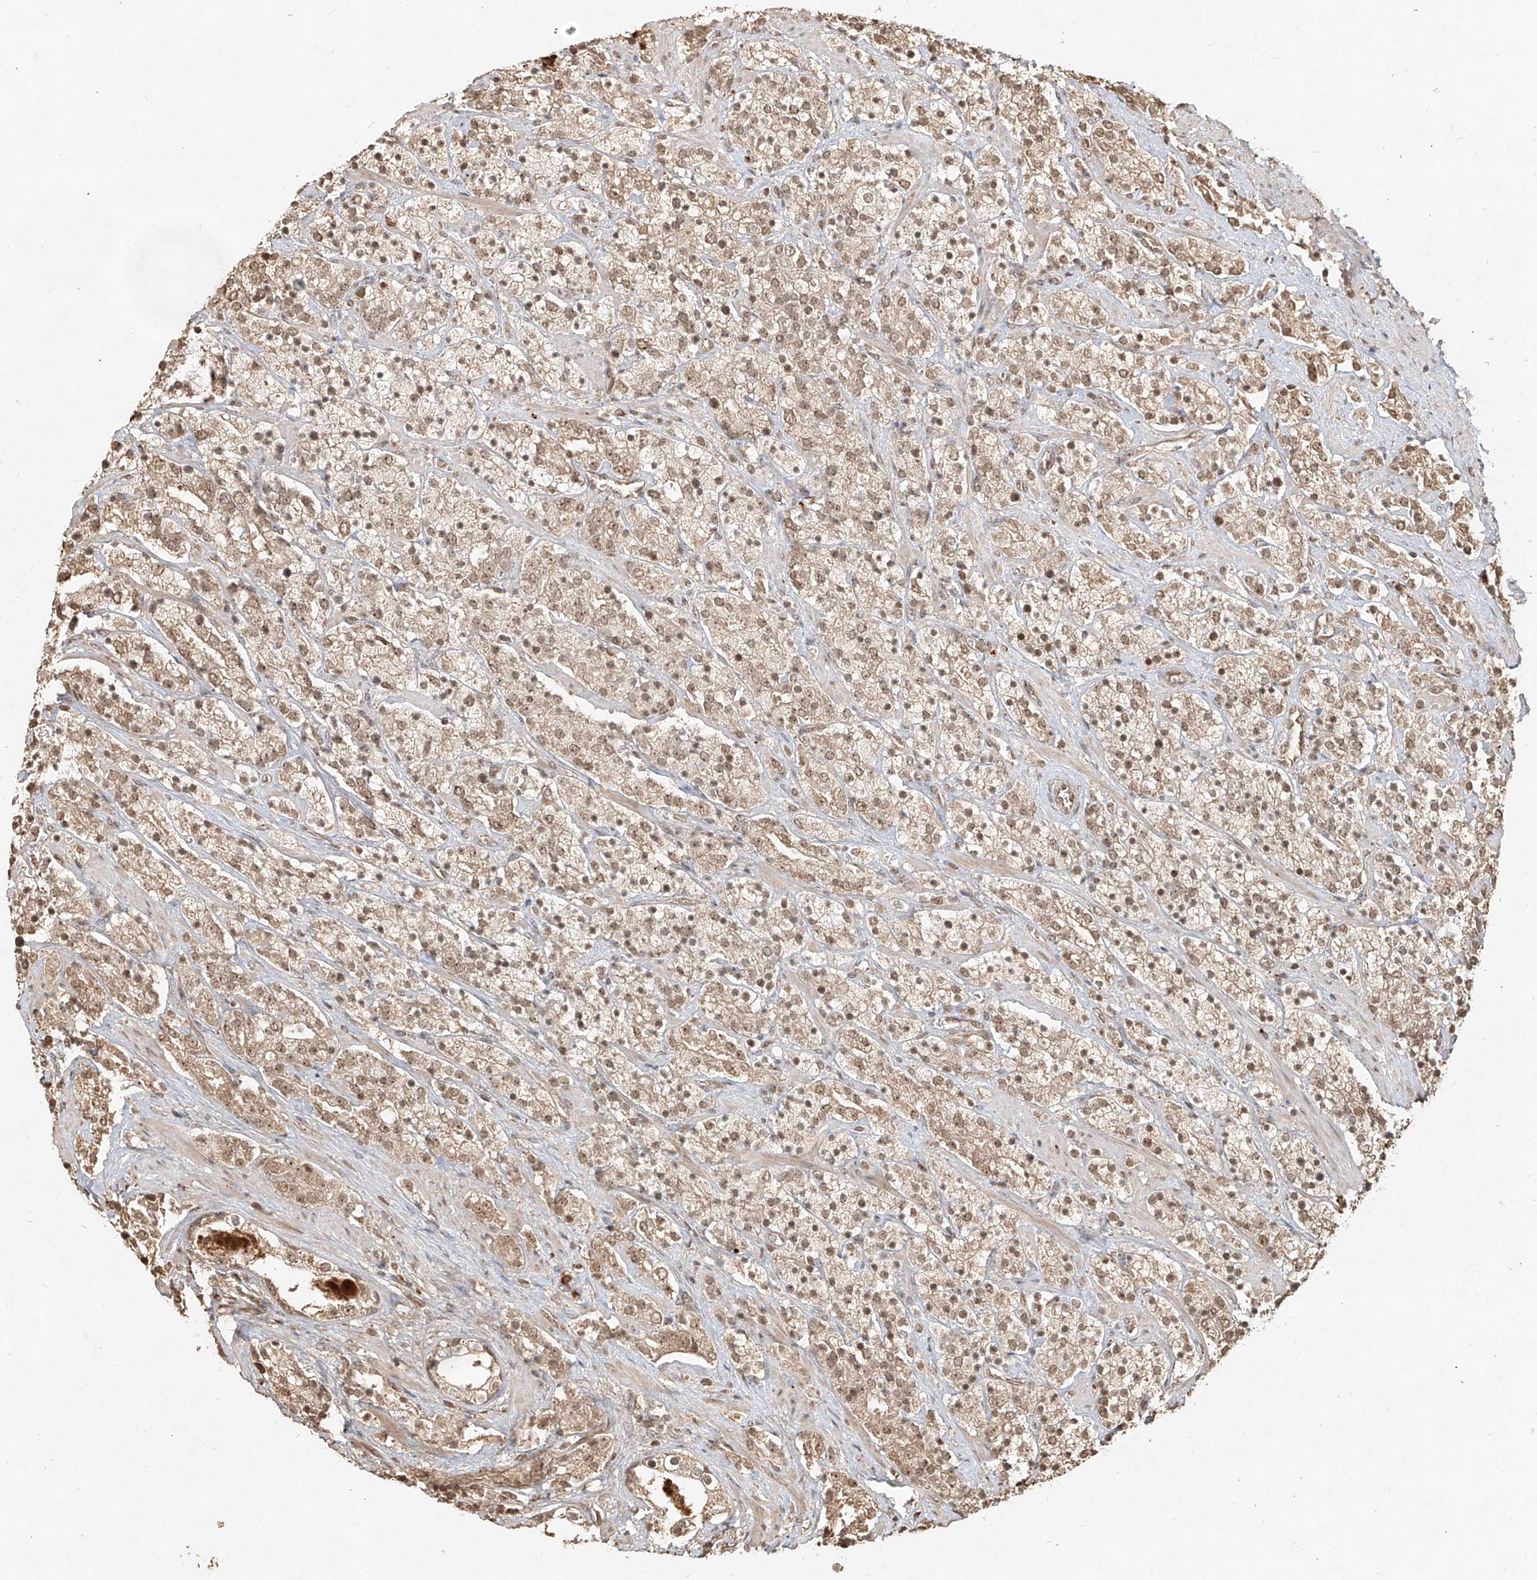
{"staining": {"intensity": "weak", "quantity": ">75%", "location": "nuclear"}, "tissue": "prostate cancer", "cell_type": "Tumor cells", "image_type": "cancer", "snomed": [{"axis": "morphology", "description": "Adenocarcinoma, High grade"}, {"axis": "topography", "description": "Prostate"}], "caption": "Immunohistochemical staining of high-grade adenocarcinoma (prostate) demonstrates weak nuclear protein expression in approximately >75% of tumor cells.", "gene": "UBE2K", "patient": {"sex": "male", "age": 71}}